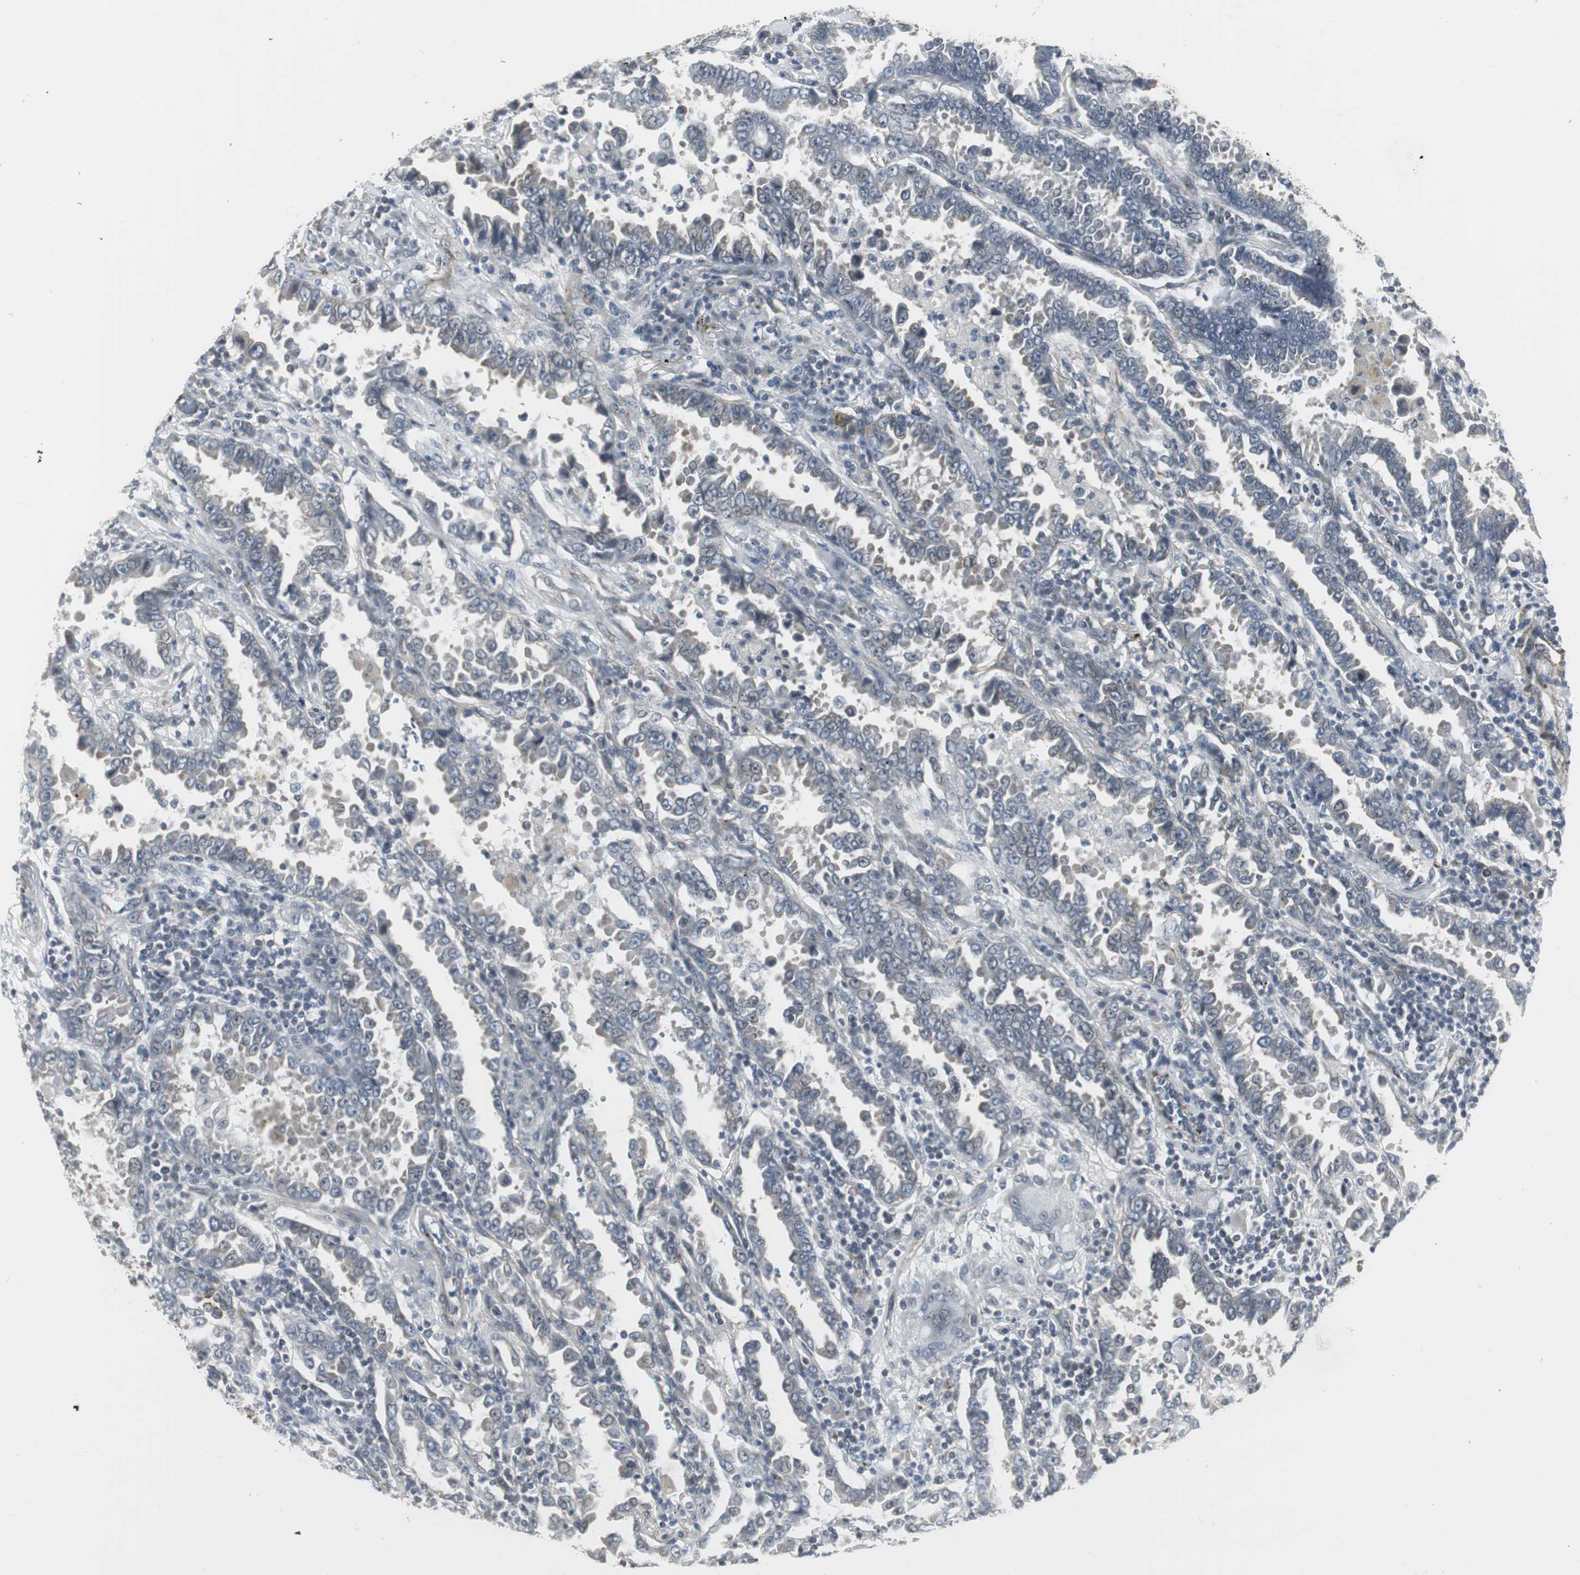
{"staining": {"intensity": "weak", "quantity": "<25%", "location": "cytoplasmic/membranous"}, "tissue": "lung cancer", "cell_type": "Tumor cells", "image_type": "cancer", "snomed": [{"axis": "morphology", "description": "Normal tissue, NOS"}, {"axis": "morphology", "description": "Inflammation, NOS"}, {"axis": "morphology", "description": "Adenocarcinoma, NOS"}, {"axis": "topography", "description": "Lung"}], "caption": "There is no significant positivity in tumor cells of adenocarcinoma (lung).", "gene": "SCYL3", "patient": {"sex": "female", "age": 64}}